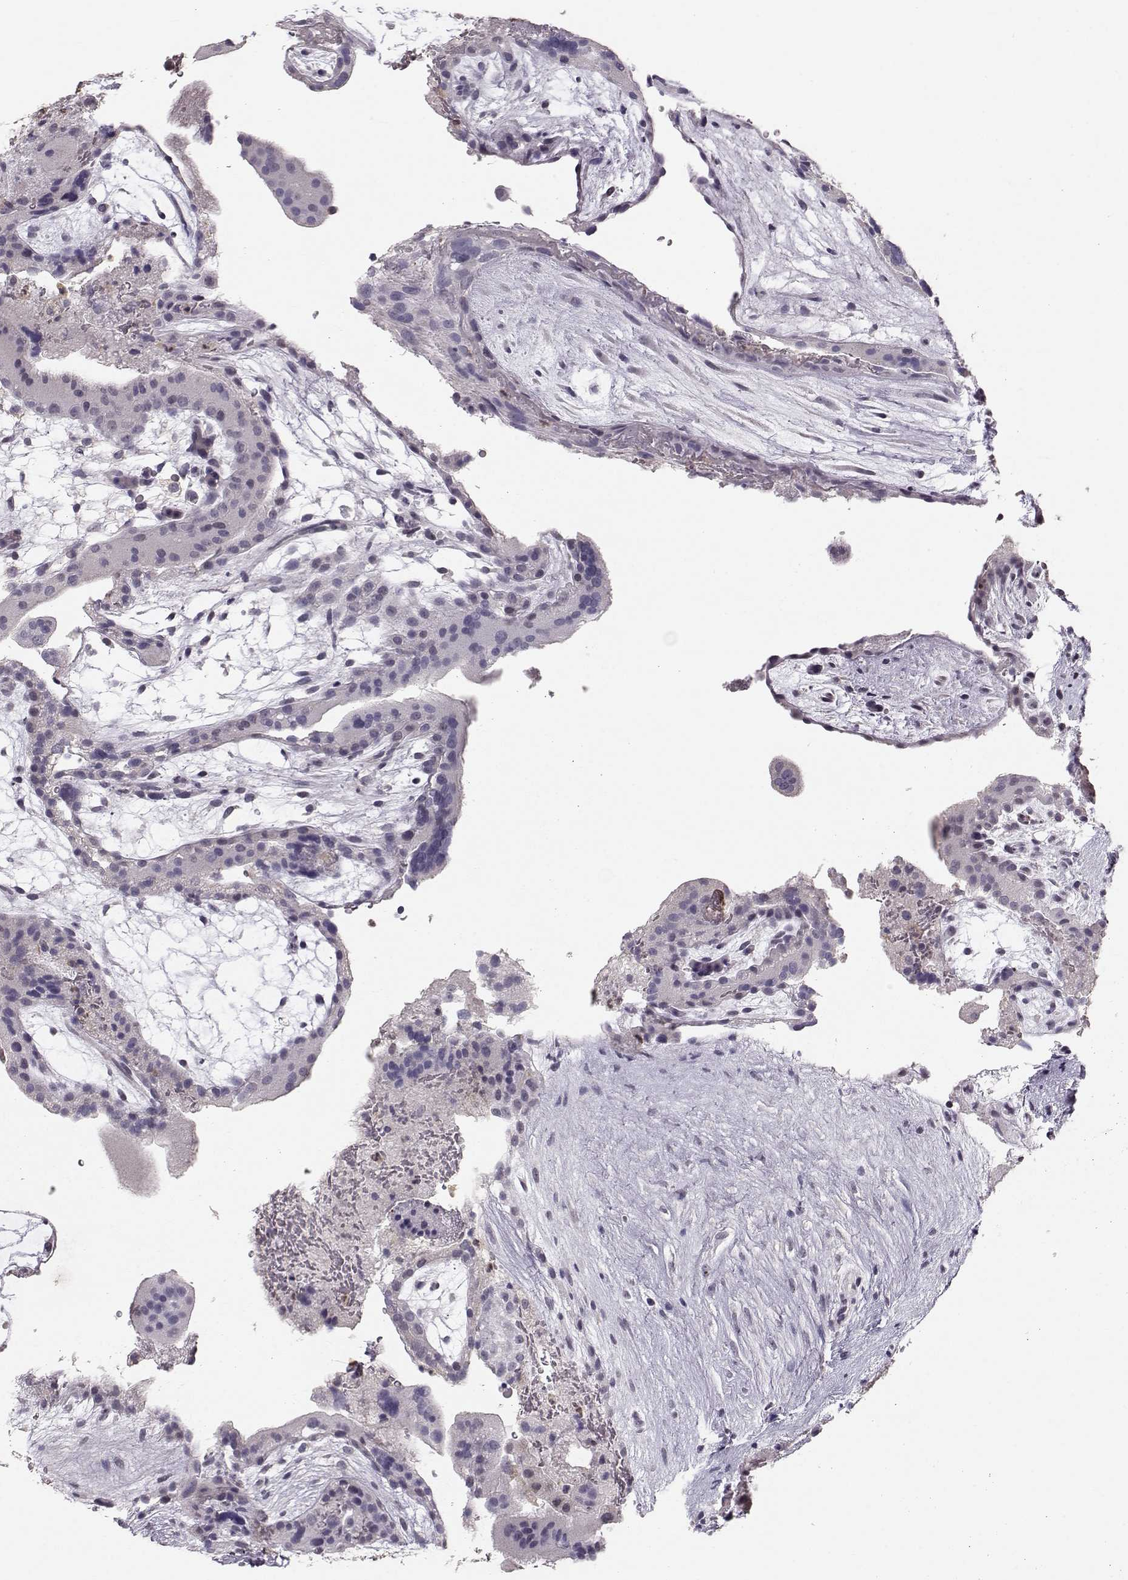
{"staining": {"intensity": "negative", "quantity": "none", "location": "none"}, "tissue": "placenta", "cell_type": "Decidual cells", "image_type": "normal", "snomed": [{"axis": "morphology", "description": "Normal tissue, NOS"}, {"axis": "topography", "description": "Placenta"}], "caption": "Immunohistochemistry (IHC) image of unremarkable placenta stained for a protein (brown), which exhibits no staining in decidual cells. (IHC, brightfield microscopy, high magnification).", "gene": "POU1F1", "patient": {"sex": "female", "age": 19}}